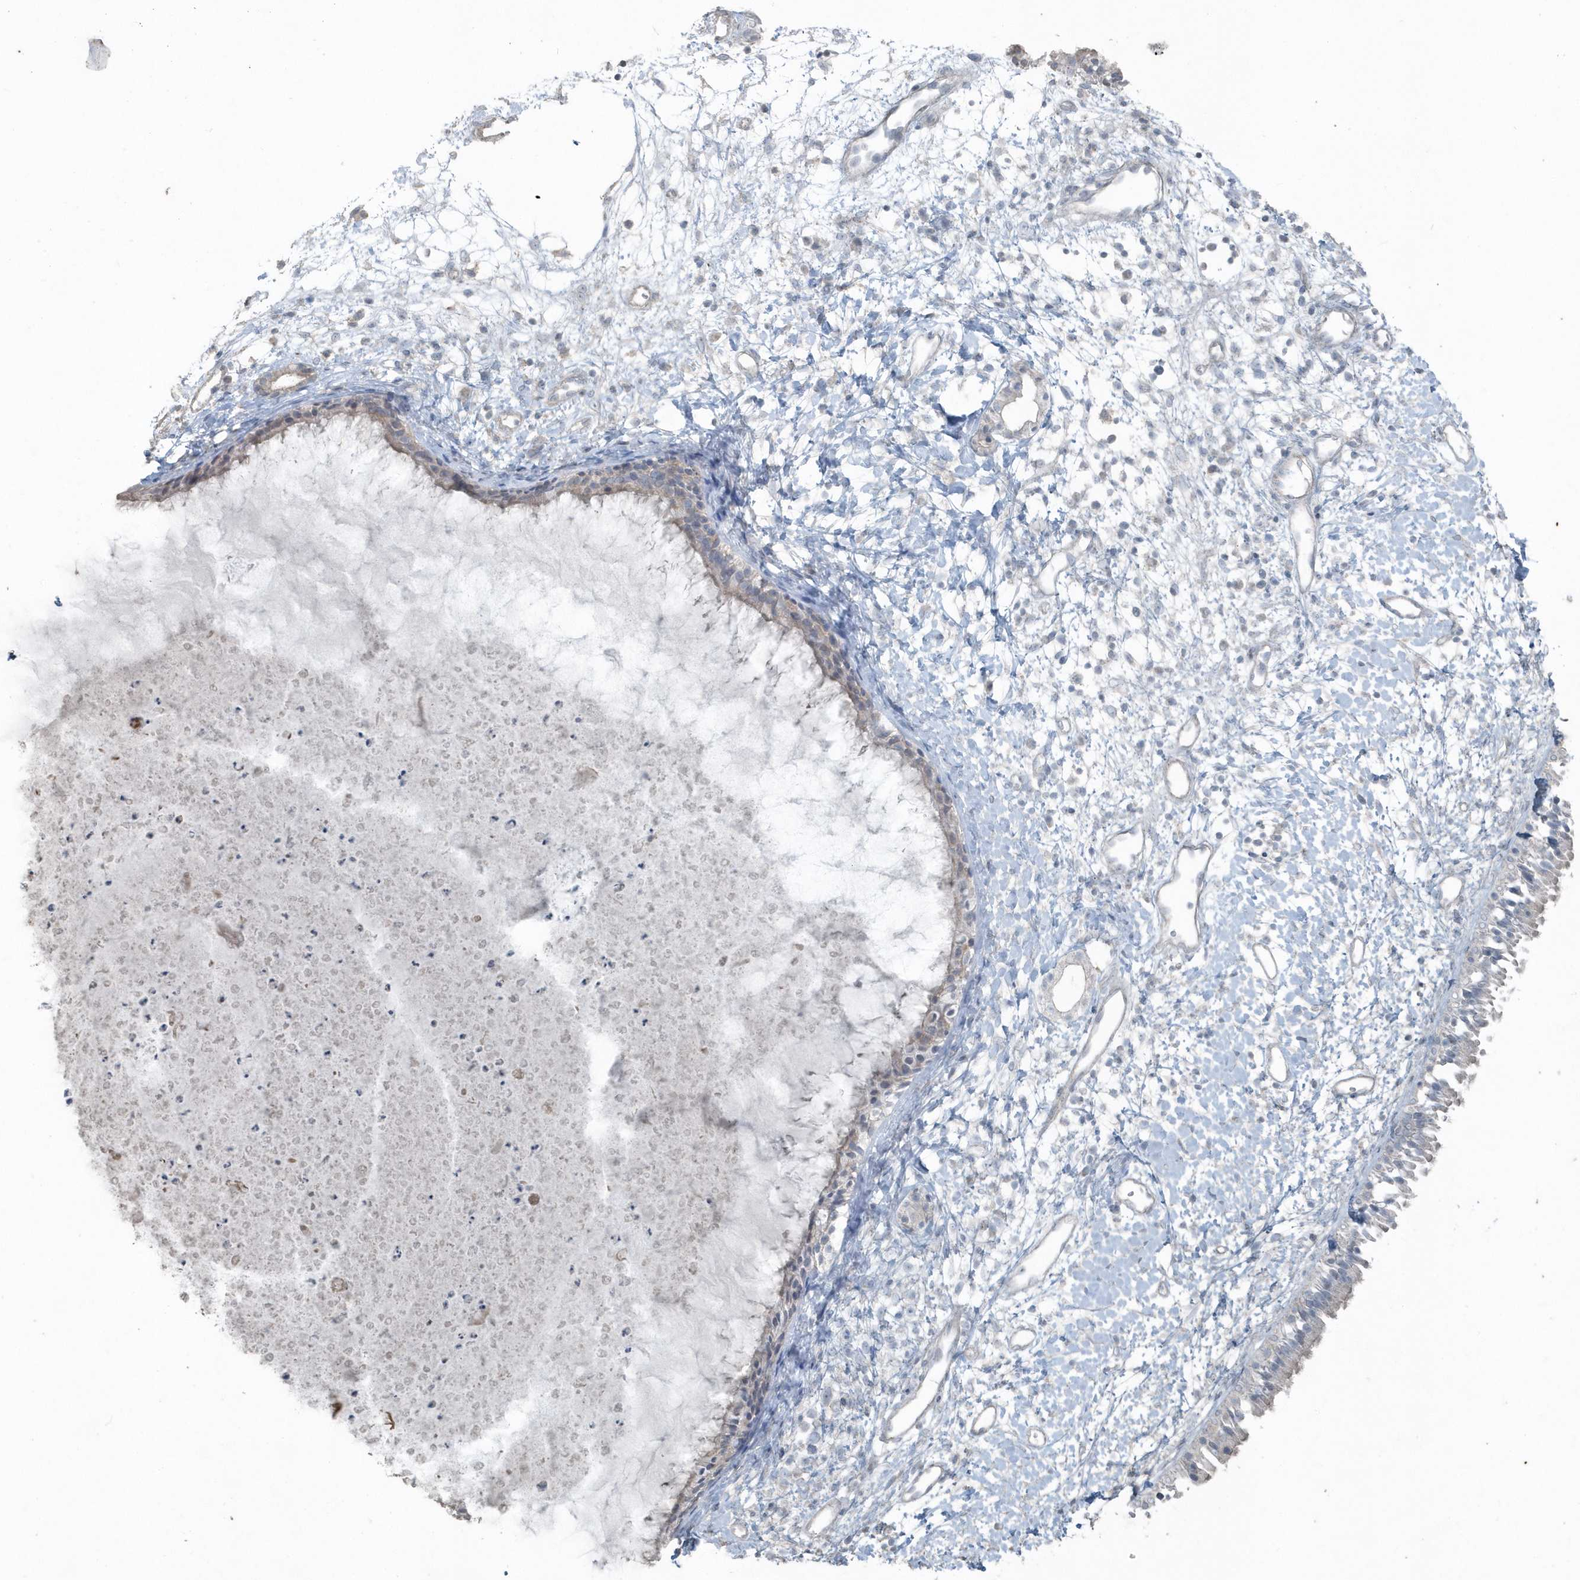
{"staining": {"intensity": "negative", "quantity": "none", "location": "none"}, "tissue": "nasopharynx", "cell_type": "Respiratory epithelial cells", "image_type": "normal", "snomed": [{"axis": "morphology", "description": "Normal tissue, NOS"}, {"axis": "topography", "description": "Nasopharynx"}], "caption": "DAB immunohistochemical staining of unremarkable human nasopharynx displays no significant staining in respiratory epithelial cells.", "gene": "ACTC1", "patient": {"sex": "male", "age": 22}}